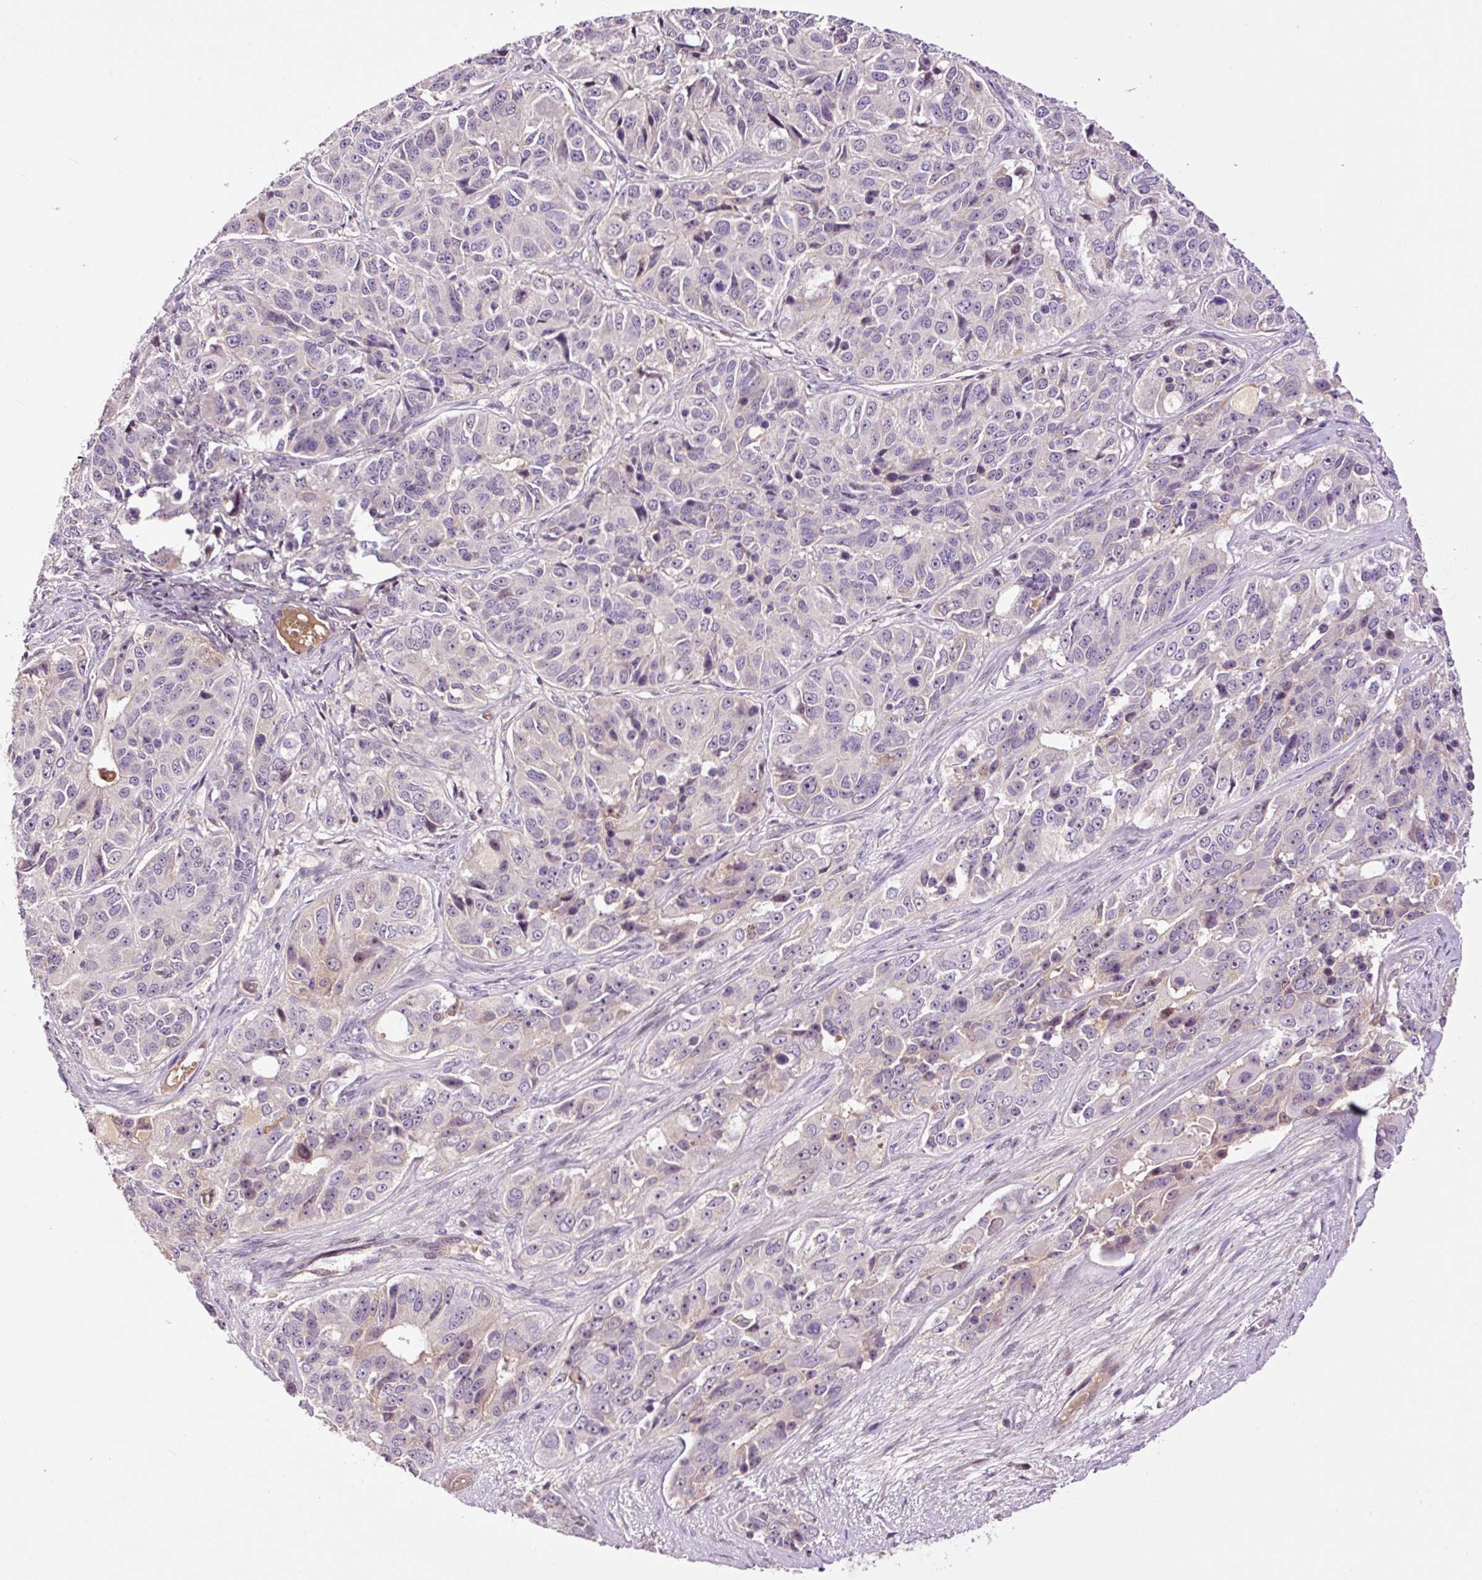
{"staining": {"intensity": "negative", "quantity": "none", "location": "none"}, "tissue": "ovarian cancer", "cell_type": "Tumor cells", "image_type": "cancer", "snomed": [{"axis": "morphology", "description": "Carcinoma, endometroid"}, {"axis": "topography", "description": "Ovary"}], "caption": "Tumor cells are negative for protein expression in human ovarian endometroid carcinoma. (DAB IHC with hematoxylin counter stain).", "gene": "DPPA4", "patient": {"sex": "female", "age": 51}}